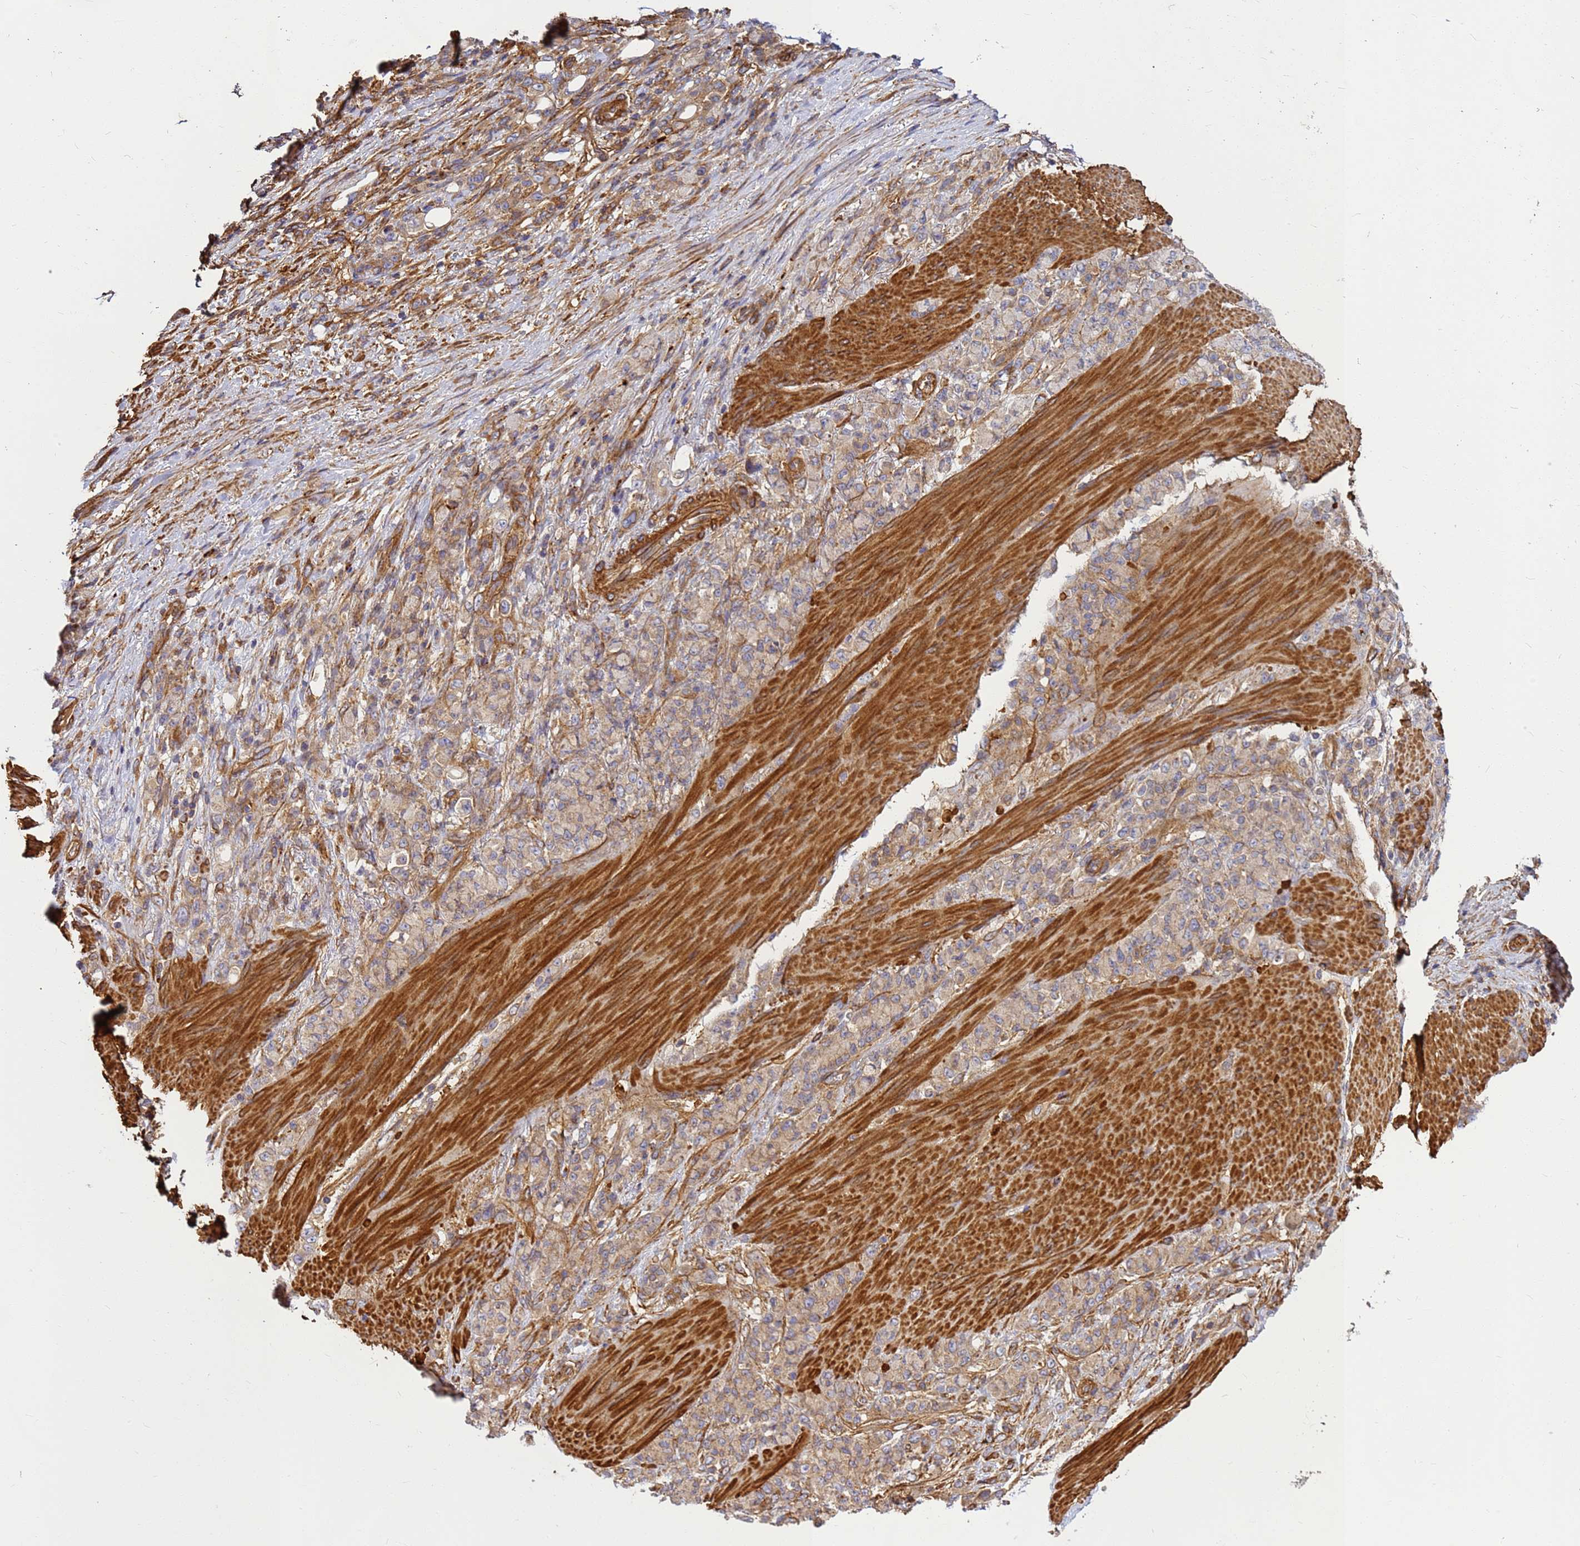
{"staining": {"intensity": "weak", "quantity": ">75%", "location": "cytoplasmic/membranous"}, "tissue": "stomach cancer", "cell_type": "Tumor cells", "image_type": "cancer", "snomed": [{"axis": "morphology", "description": "Normal tissue, NOS"}, {"axis": "morphology", "description": "Adenocarcinoma, NOS"}, {"axis": "topography", "description": "Stomach"}], "caption": "Weak cytoplasmic/membranous protein positivity is identified in approximately >75% of tumor cells in stomach adenocarcinoma. The staining is performed using DAB (3,3'-diaminobenzidine) brown chromogen to label protein expression. The nuclei are counter-stained blue using hematoxylin.", "gene": "C2CD5", "patient": {"sex": "female", "age": 79}}